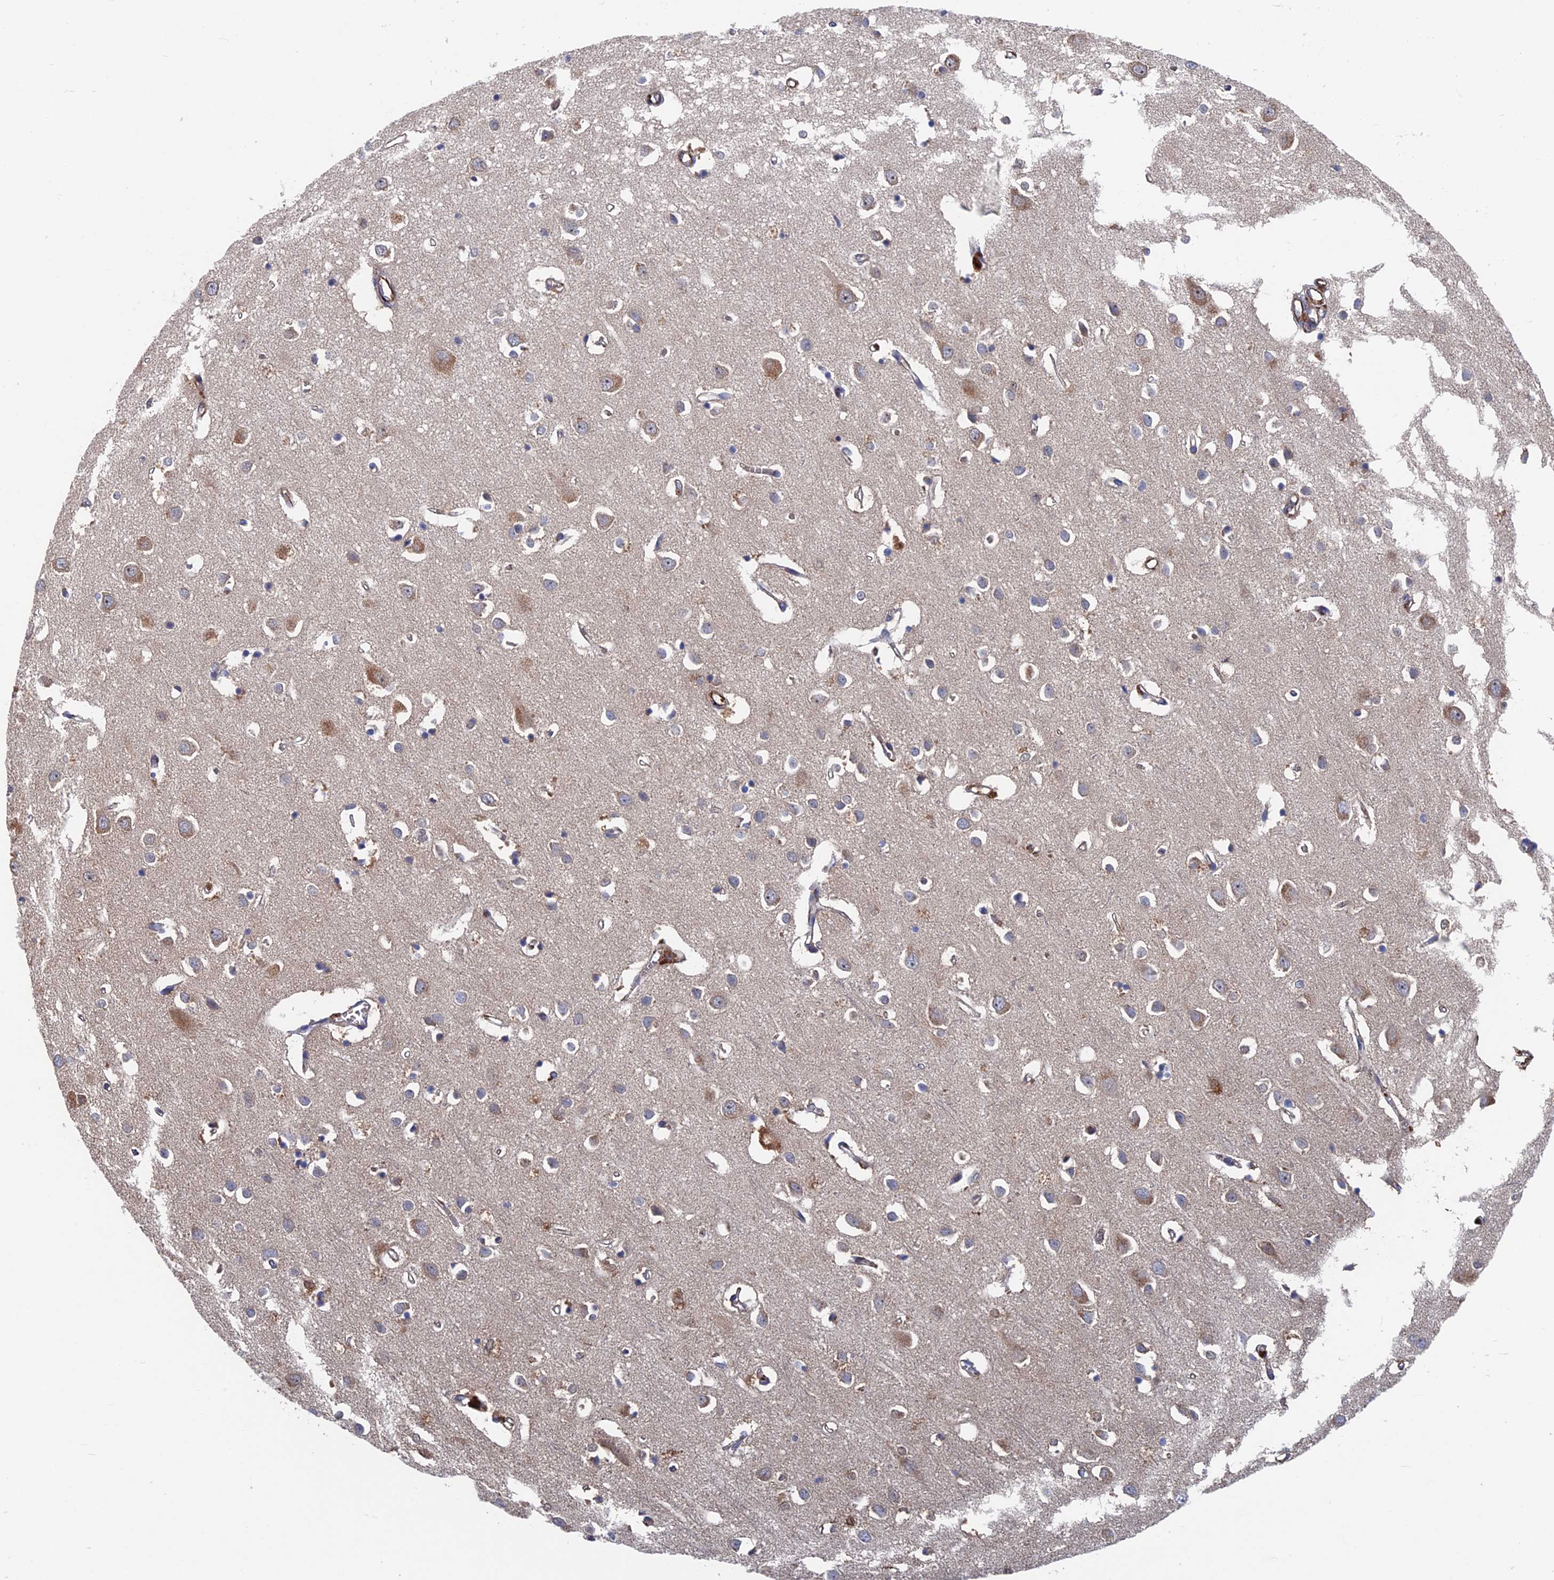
{"staining": {"intensity": "moderate", "quantity": "25%-75%", "location": "cytoplasmic/membranous"}, "tissue": "cerebral cortex", "cell_type": "Endothelial cells", "image_type": "normal", "snomed": [{"axis": "morphology", "description": "Normal tissue, NOS"}, {"axis": "topography", "description": "Cerebral cortex"}], "caption": "Normal cerebral cortex exhibits moderate cytoplasmic/membranous positivity in about 25%-75% of endothelial cells Using DAB (brown) and hematoxylin (blue) stains, captured at high magnification using brightfield microscopy..", "gene": "EXOSC9", "patient": {"sex": "female", "age": 64}}